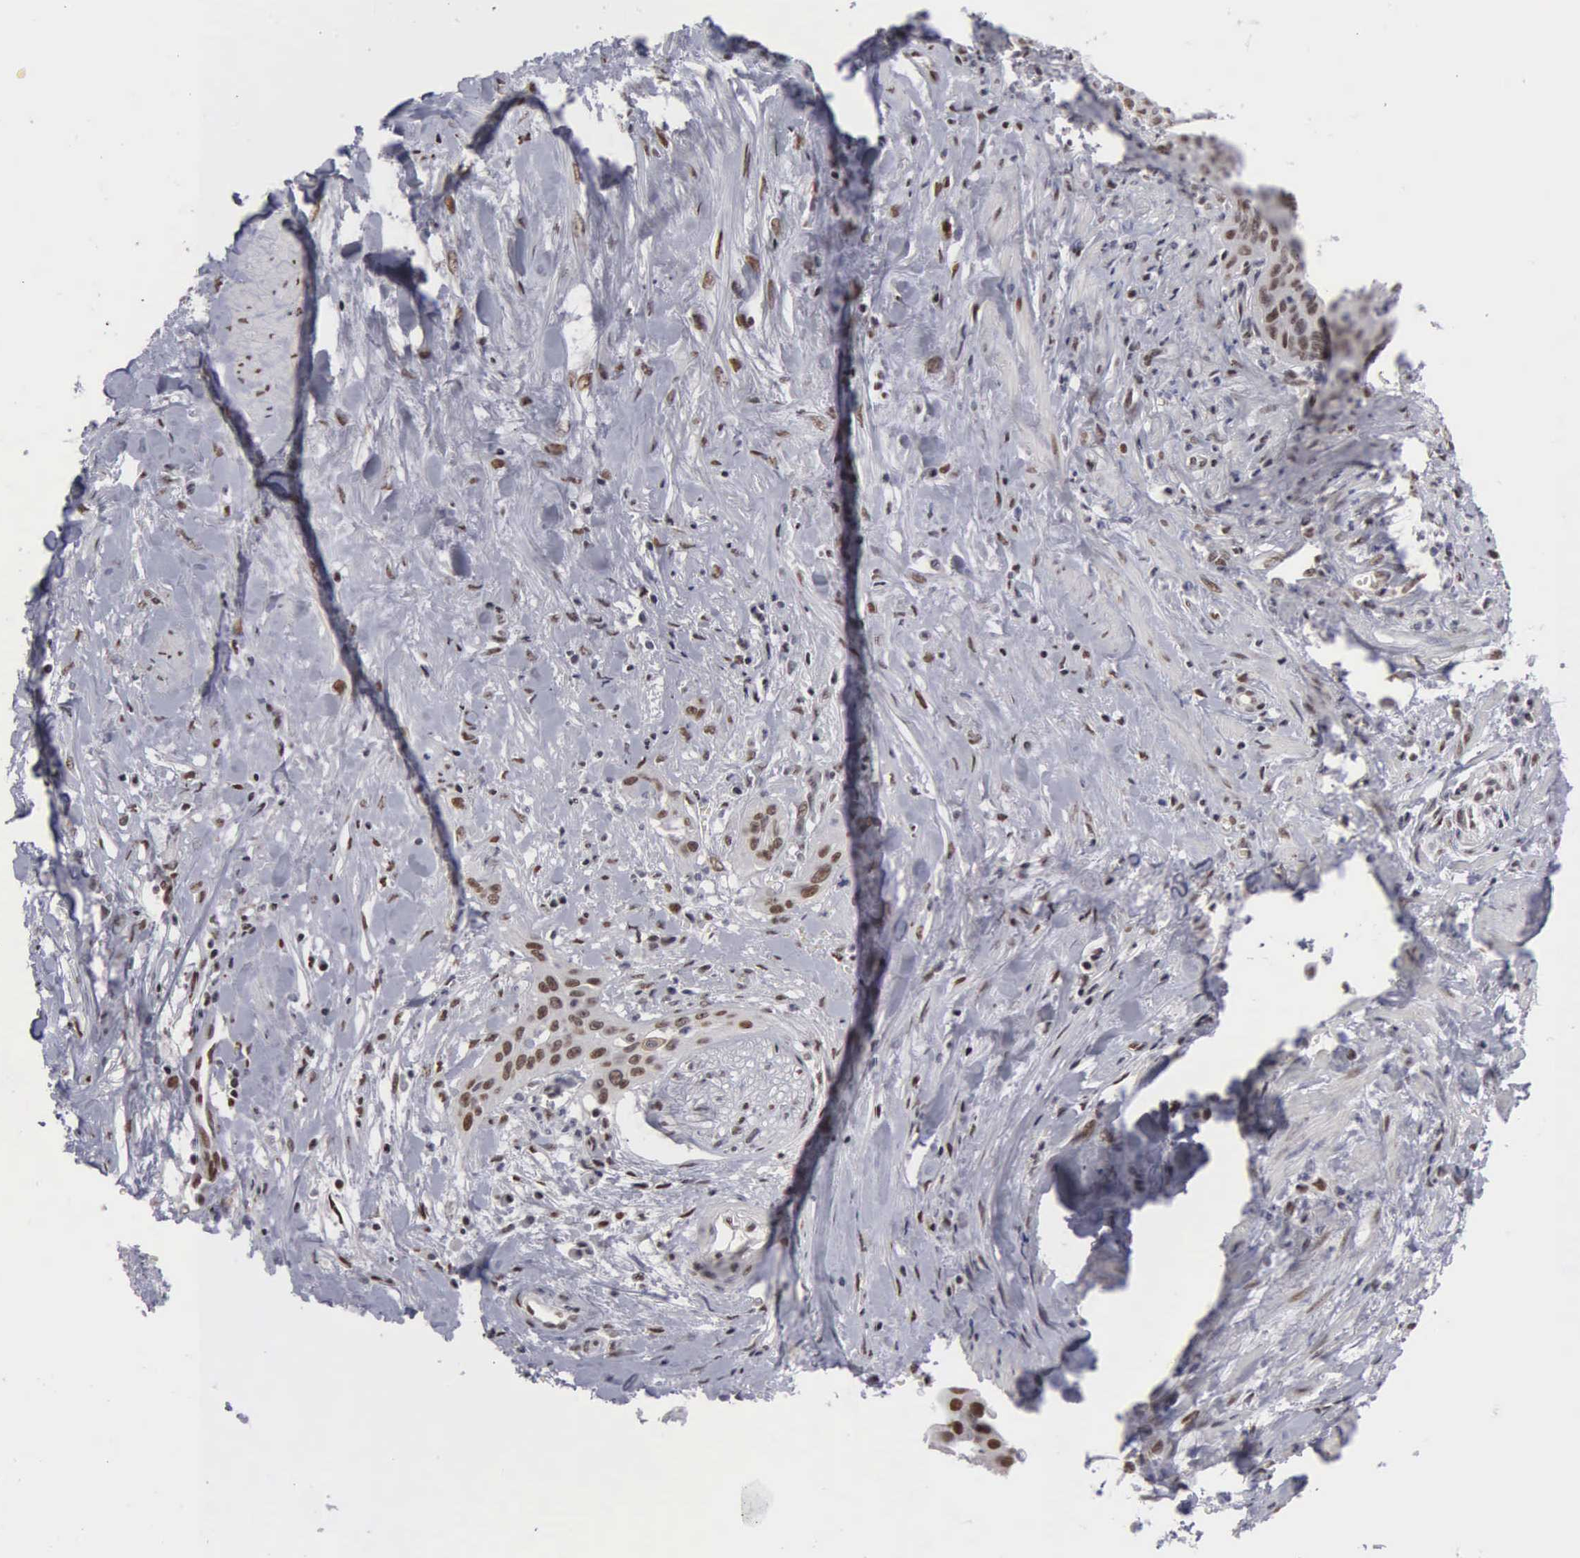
{"staining": {"intensity": "strong", "quantity": ">75%", "location": "nuclear"}, "tissue": "cervical cancer", "cell_type": "Tumor cells", "image_type": "cancer", "snomed": [{"axis": "morphology", "description": "Squamous cell carcinoma, NOS"}, {"axis": "topography", "description": "Cervix"}], "caption": "This is a micrograph of immunohistochemistry (IHC) staining of cervical cancer (squamous cell carcinoma), which shows strong staining in the nuclear of tumor cells.", "gene": "KIAA0586", "patient": {"sex": "female", "age": 41}}